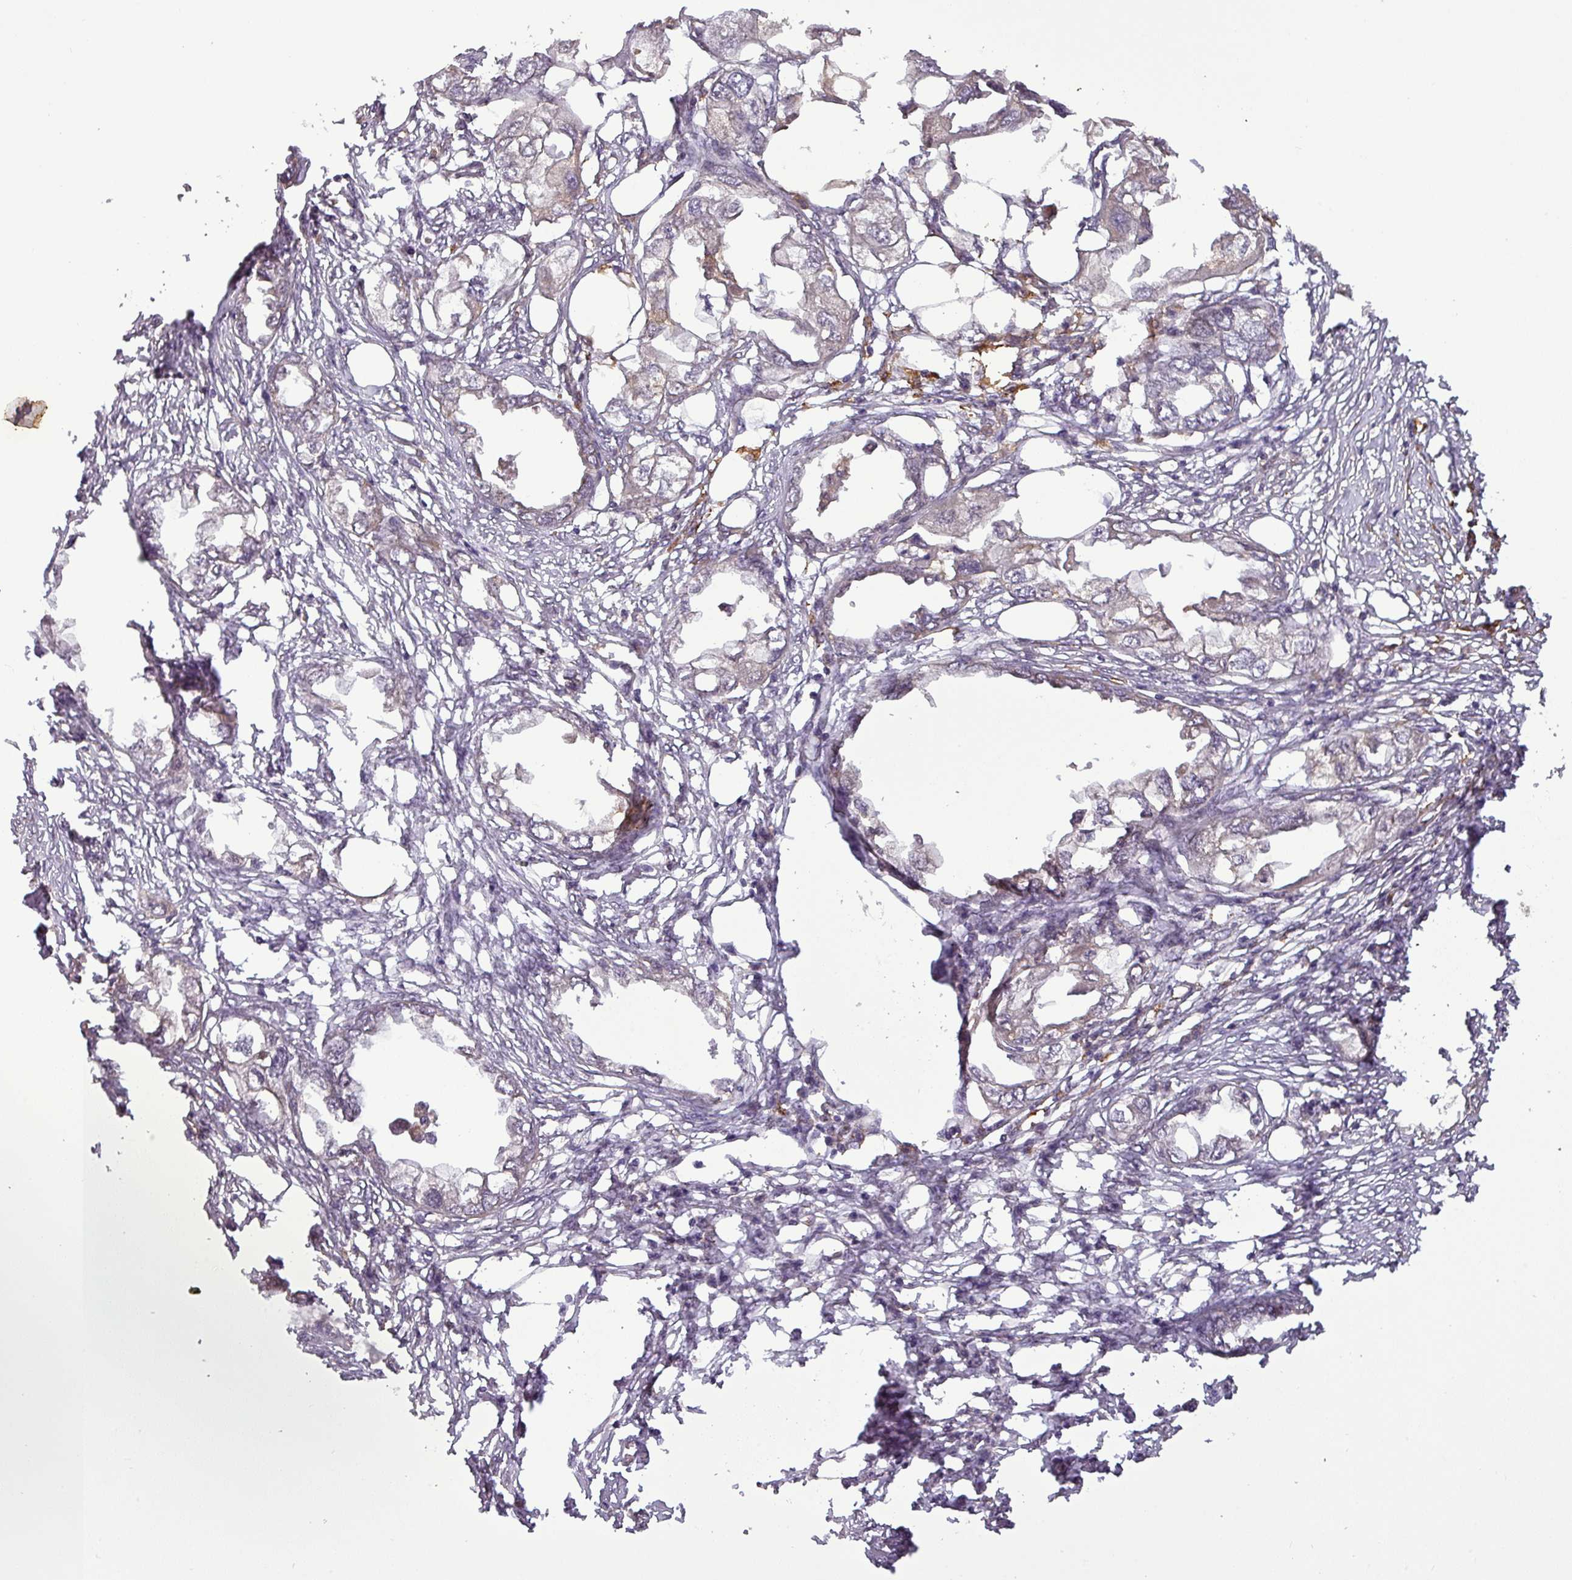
{"staining": {"intensity": "negative", "quantity": "none", "location": "none"}, "tissue": "endometrial cancer", "cell_type": "Tumor cells", "image_type": "cancer", "snomed": [{"axis": "morphology", "description": "Adenocarcinoma, NOS"}, {"axis": "morphology", "description": "Adenocarcinoma, metastatic, NOS"}, {"axis": "topography", "description": "Adipose tissue"}, {"axis": "topography", "description": "Endometrium"}], "caption": "IHC micrograph of neoplastic tissue: human endometrial cancer stained with DAB (3,3'-diaminobenzidine) shows no significant protein expression in tumor cells. (Immunohistochemistry (ihc), brightfield microscopy, high magnification).", "gene": "NT5C3A", "patient": {"sex": "female", "age": 67}}